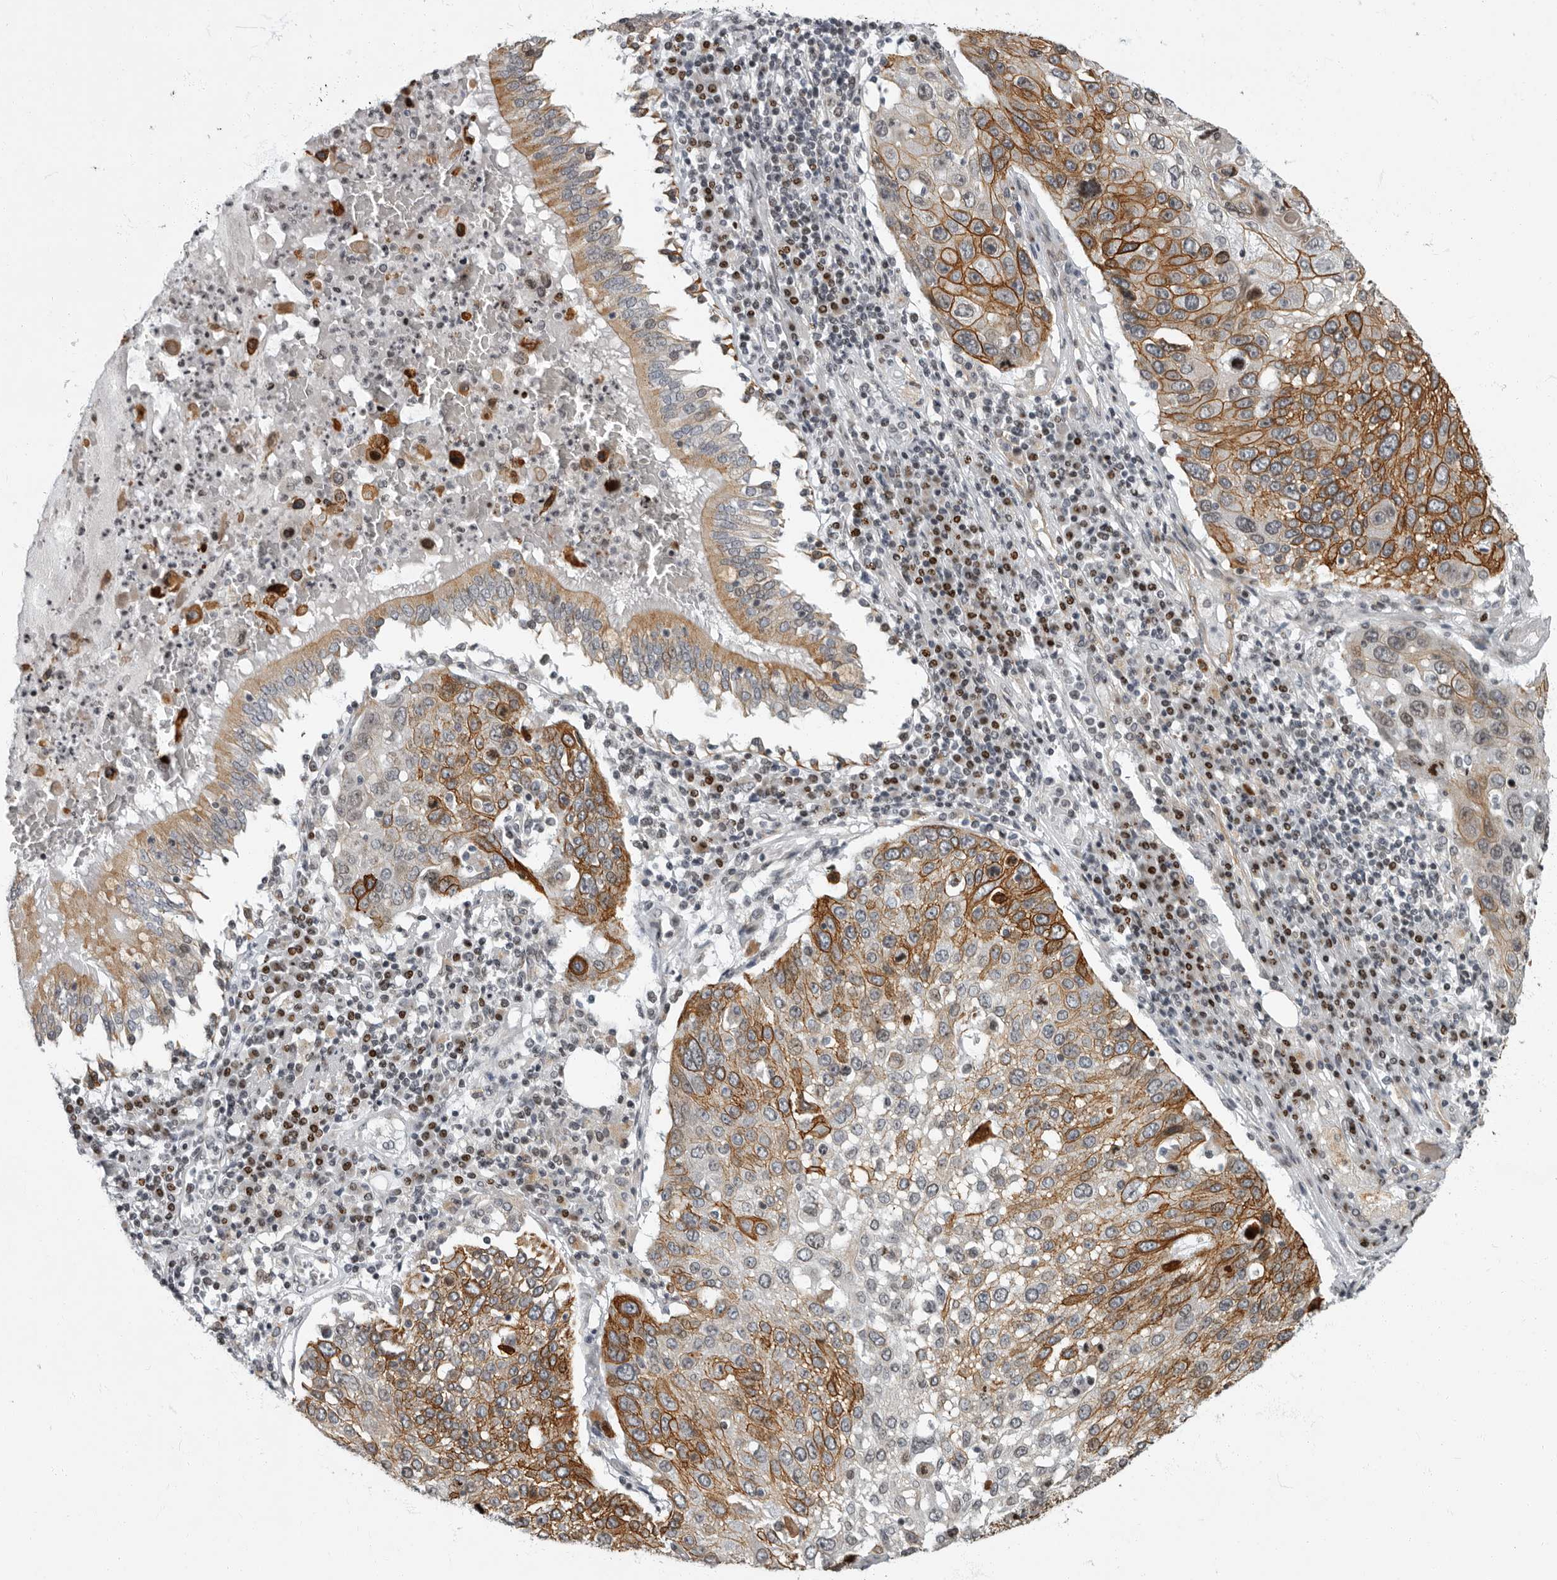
{"staining": {"intensity": "moderate", "quantity": ">75%", "location": "cytoplasmic/membranous"}, "tissue": "lung cancer", "cell_type": "Tumor cells", "image_type": "cancer", "snomed": [{"axis": "morphology", "description": "Squamous cell carcinoma, NOS"}, {"axis": "topography", "description": "Lung"}], "caption": "Immunohistochemical staining of squamous cell carcinoma (lung) reveals moderate cytoplasmic/membranous protein positivity in approximately >75% of tumor cells. The protein of interest is stained brown, and the nuclei are stained in blue (DAB IHC with brightfield microscopy, high magnification).", "gene": "EVI5", "patient": {"sex": "male", "age": 65}}